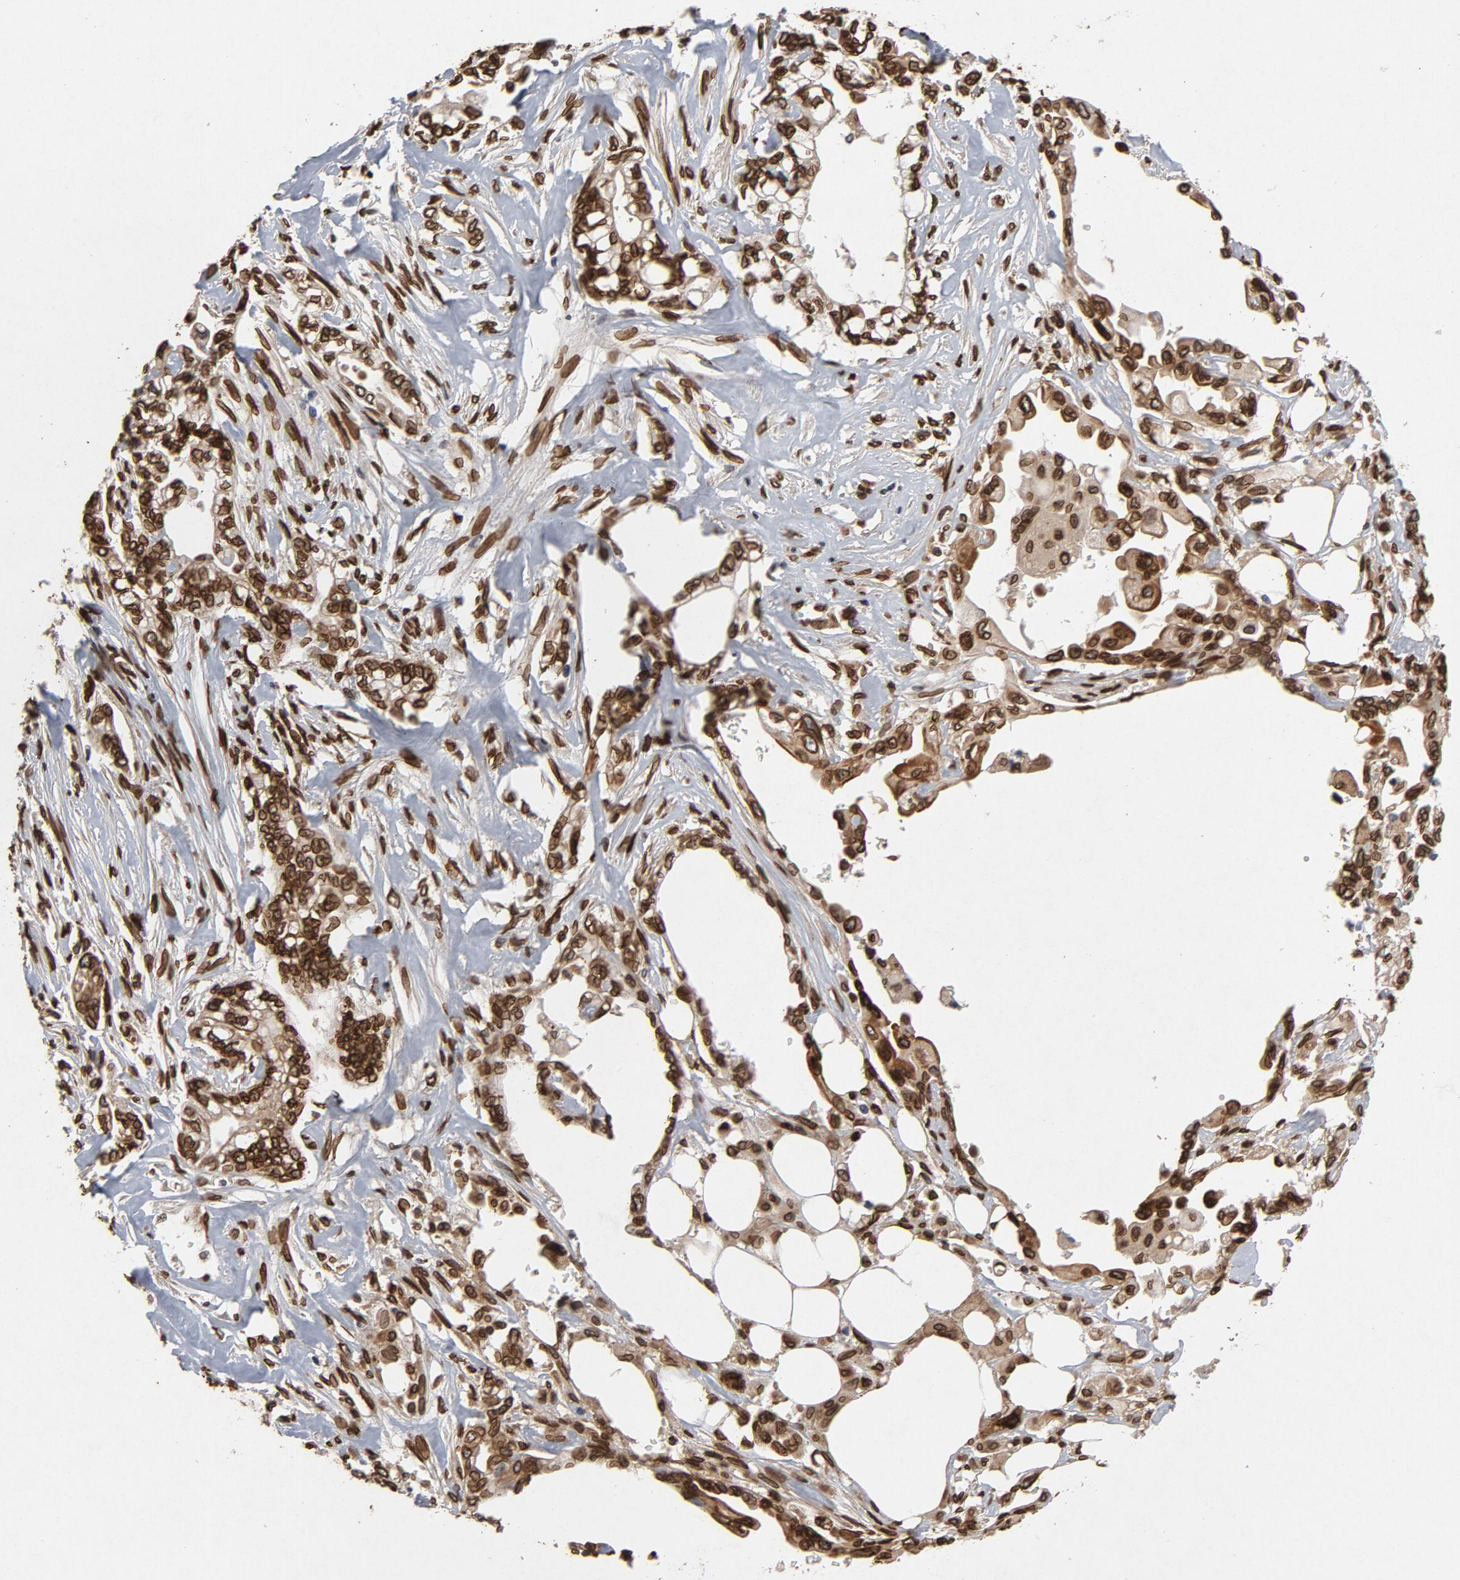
{"staining": {"intensity": "strong", "quantity": ">75%", "location": "cytoplasmic/membranous,nuclear"}, "tissue": "pancreatic cancer", "cell_type": "Tumor cells", "image_type": "cancer", "snomed": [{"axis": "morphology", "description": "Normal tissue, NOS"}, {"axis": "topography", "description": "Pancreas"}], "caption": "Tumor cells display high levels of strong cytoplasmic/membranous and nuclear staining in approximately >75% of cells in pancreatic cancer. (IHC, brightfield microscopy, high magnification).", "gene": "LMNA", "patient": {"sex": "male", "age": 42}}